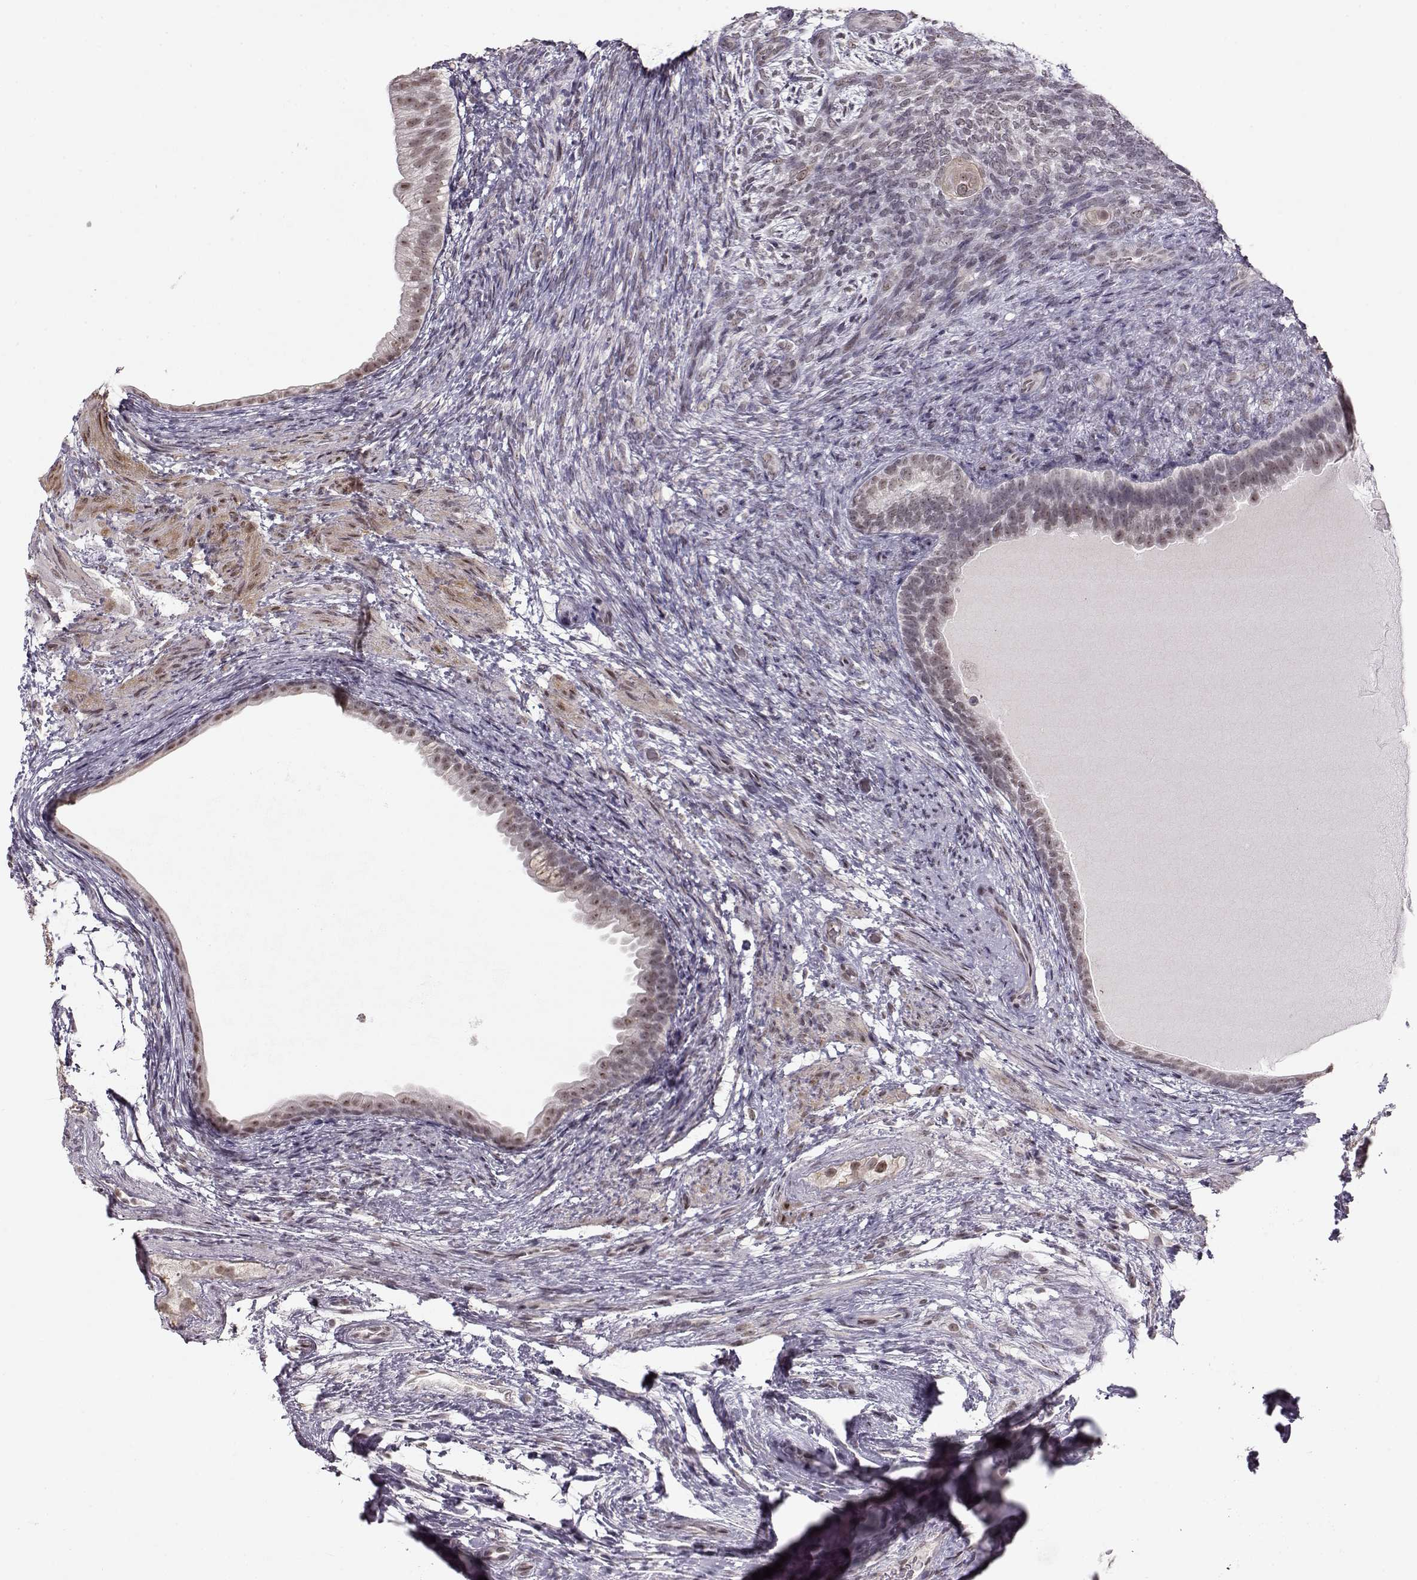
{"staining": {"intensity": "weak", "quantity": ">75%", "location": "nuclear"}, "tissue": "testis cancer", "cell_type": "Tumor cells", "image_type": "cancer", "snomed": [{"axis": "morphology", "description": "Carcinoma, Embryonal, NOS"}, {"axis": "topography", "description": "Testis"}], "caption": "Protein analysis of embryonal carcinoma (testis) tissue demonstrates weak nuclear positivity in about >75% of tumor cells. Immunohistochemistry (ihc) stains the protein in brown and the nuclei are stained blue.", "gene": "PCP4", "patient": {"sex": "male", "age": 24}}